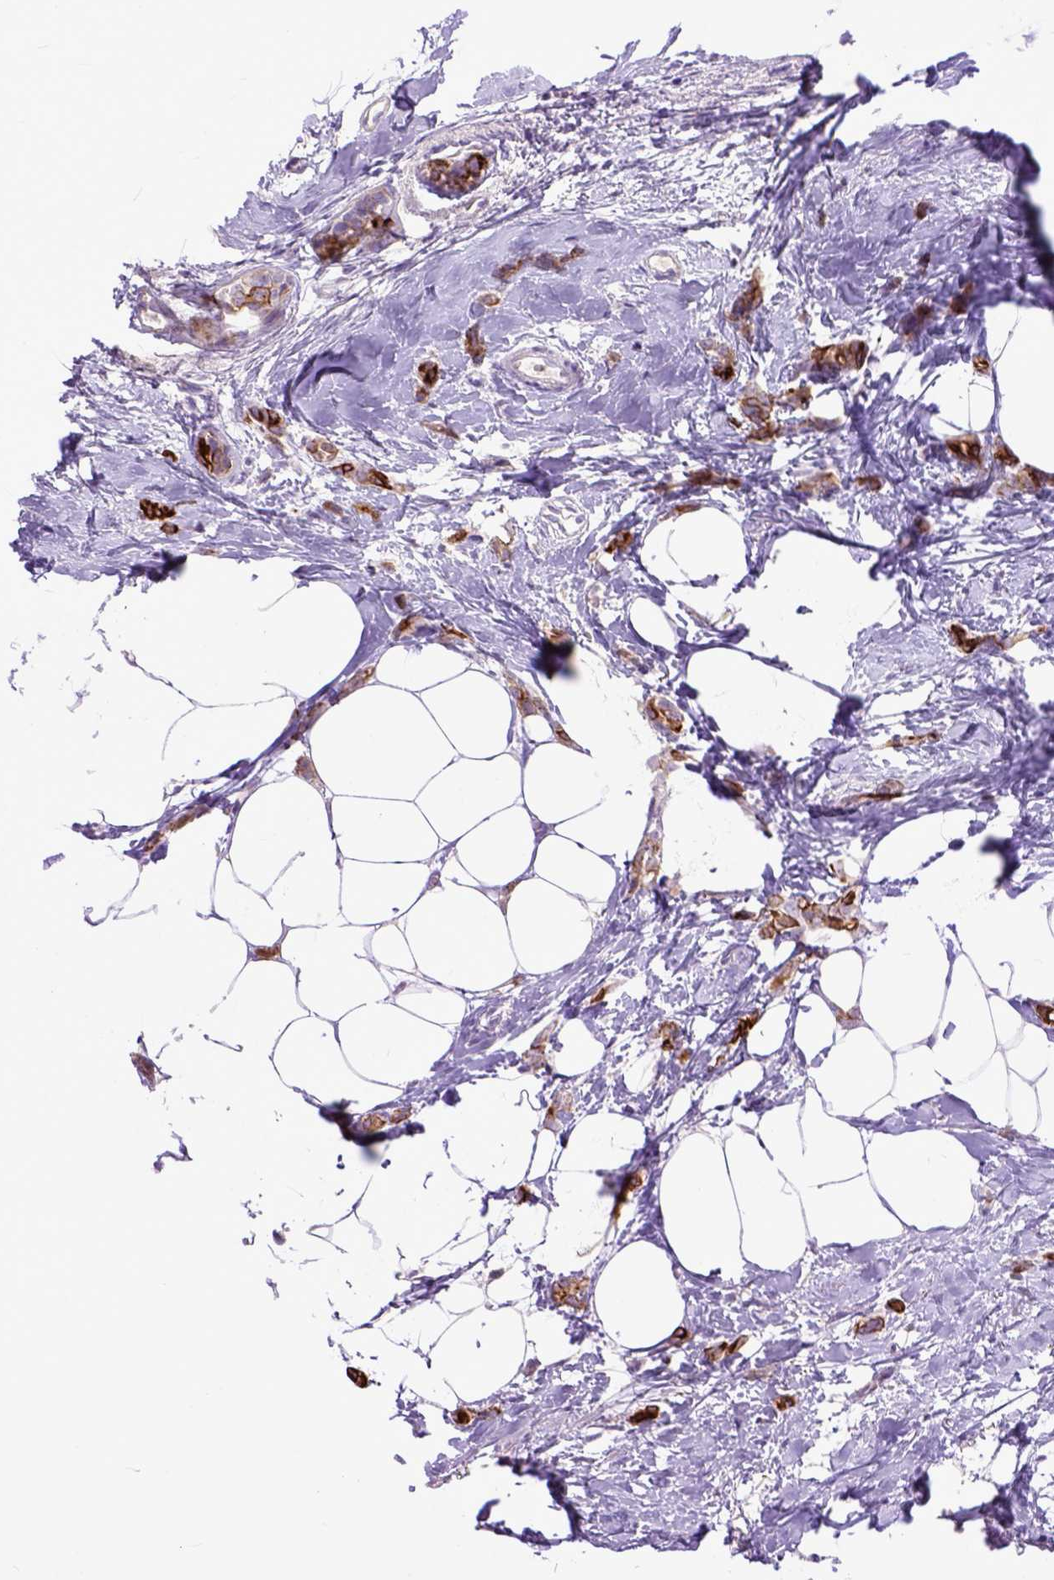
{"staining": {"intensity": "strong", "quantity": ">75%", "location": "cytoplasmic/membranous"}, "tissue": "breast cancer", "cell_type": "Tumor cells", "image_type": "cancer", "snomed": [{"axis": "morphology", "description": "Duct carcinoma"}, {"axis": "topography", "description": "Breast"}], "caption": "Breast intraductal carcinoma stained with a protein marker shows strong staining in tumor cells.", "gene": "RAB25", "patient": {"sex": "female", "age": 40}}